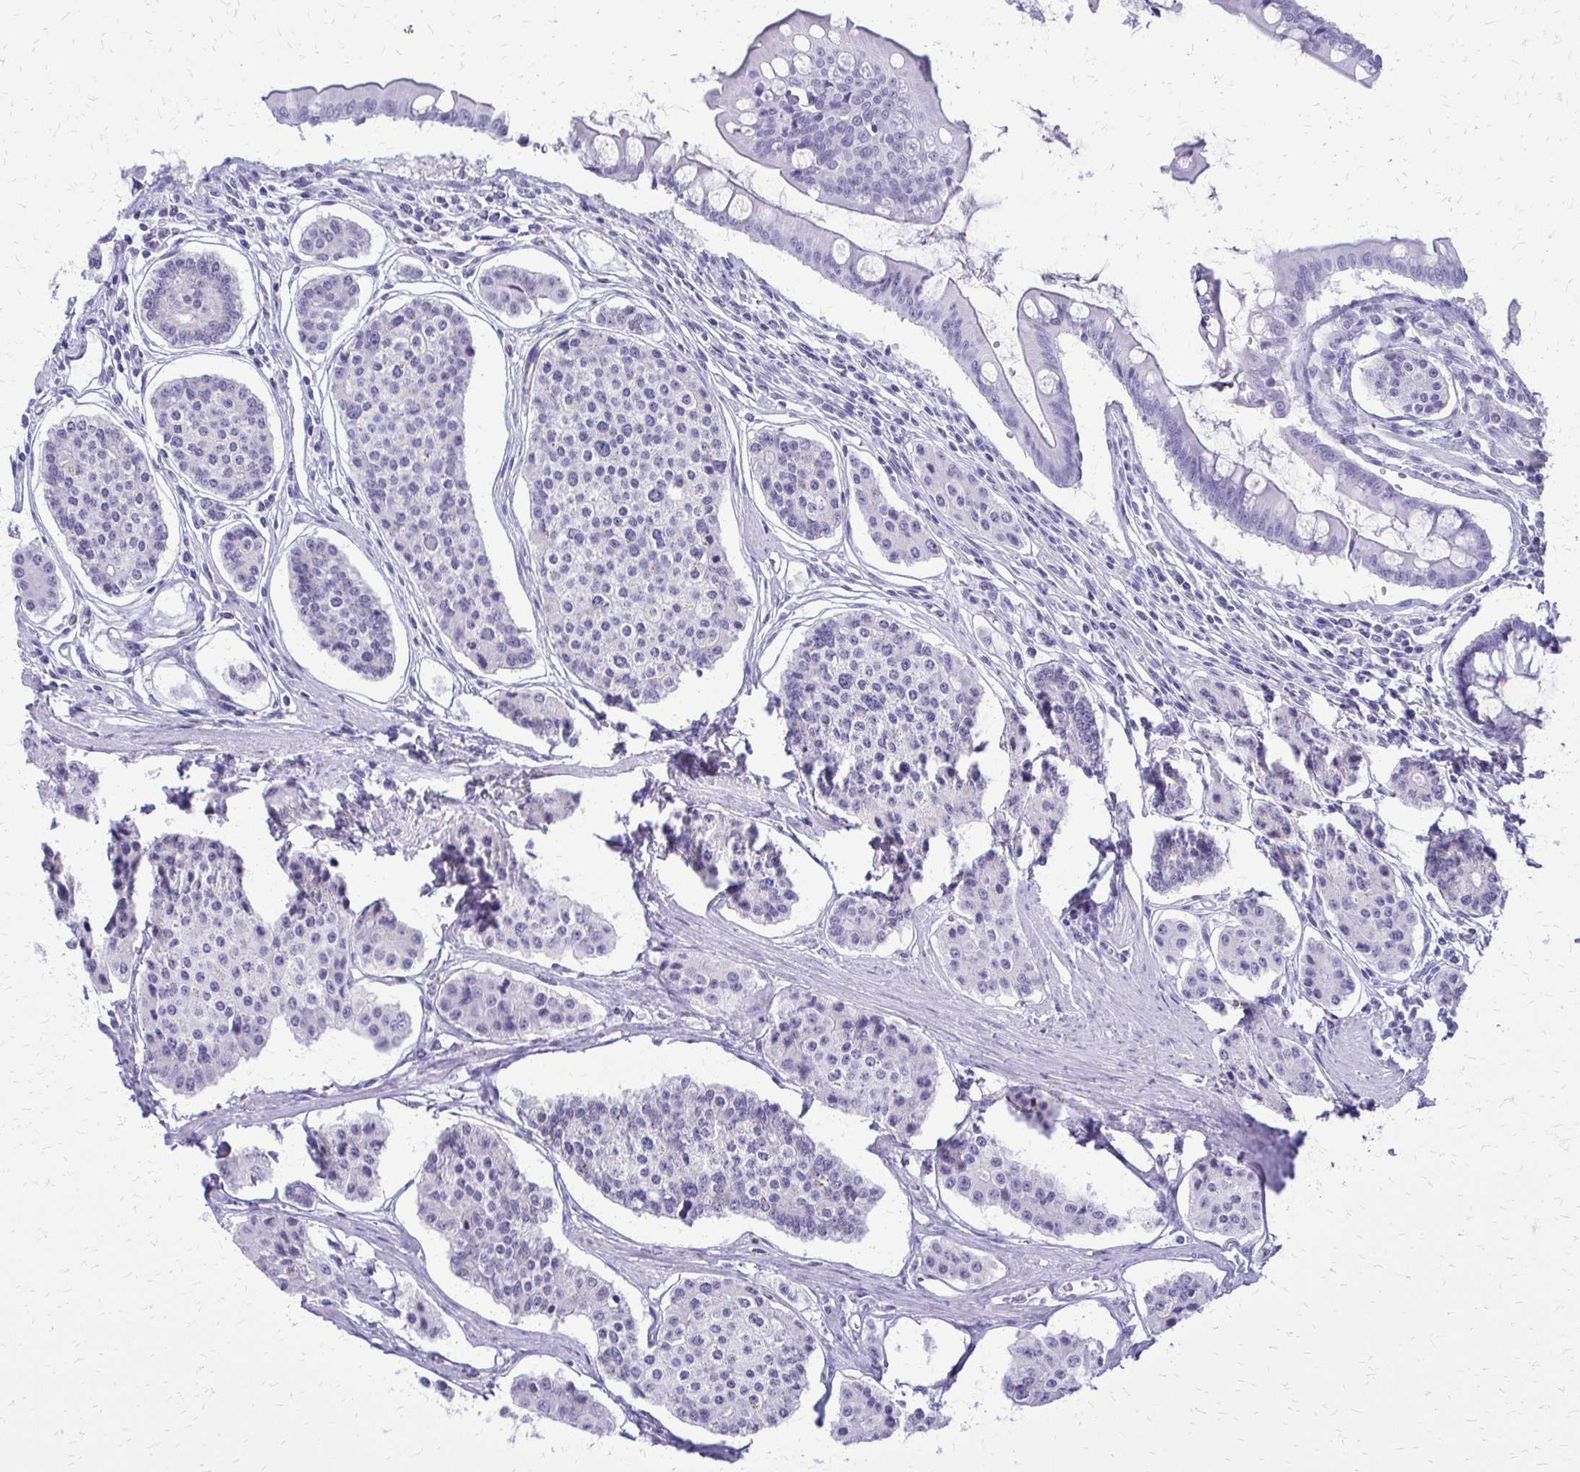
{"staining": {"intensity": "negative", "quantity": "none", "location": "none"}, "tissue": "carcinoid", "cell_type": "Tumor cells", "image_type": "cancer", "snomed": [{"axis": "morphology", "description": "Carcinoid, malignant, NOS"}, {"axis": "topography", "description": "Small intestine"}], "caption": "High power microscopy micrograph of an immunohistochemistry (IHC) photomicrograph of carcinoid, revealing no significant positivity in tumor cells.", "gene": "FAM162B", "patient": {"sex": "female", "age": 65}}